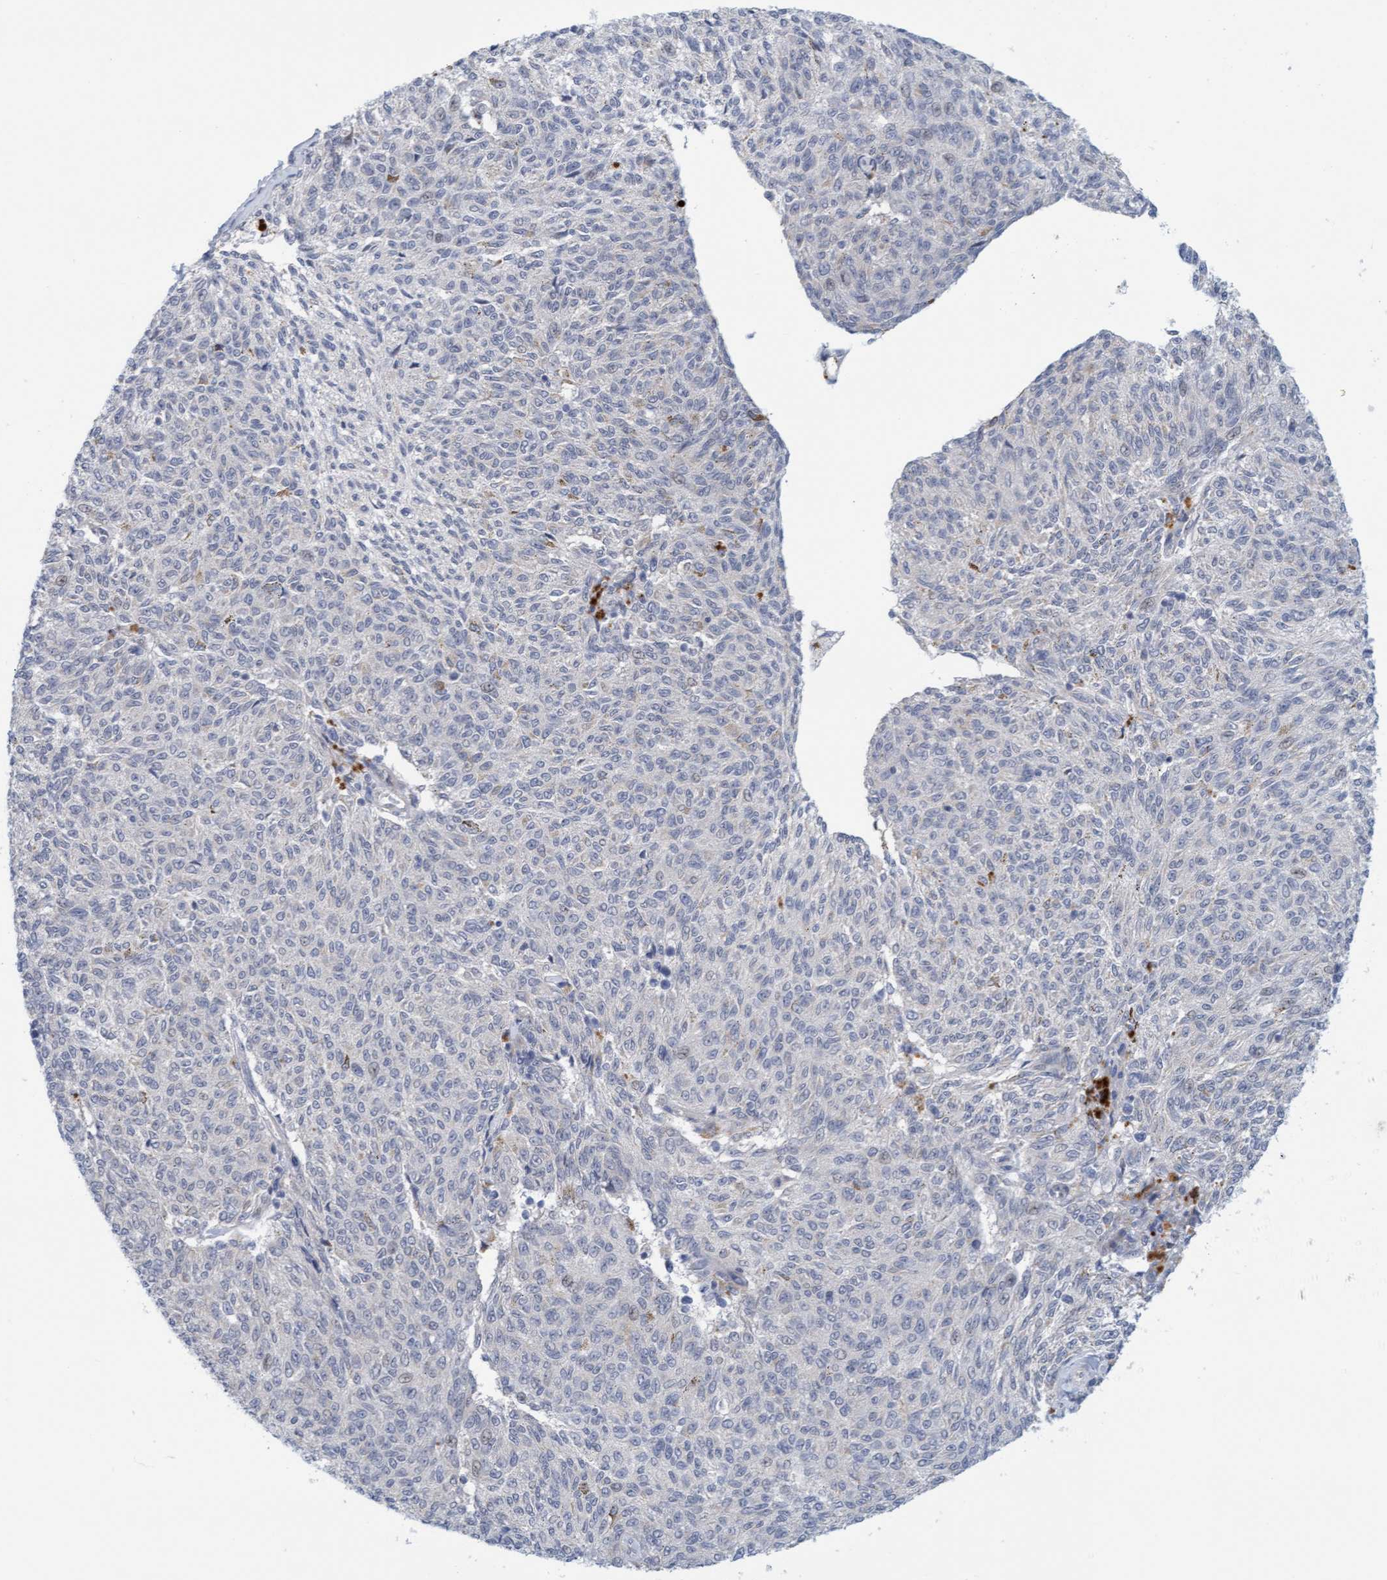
{"staining": {"intensity": "negative", "quantity": "none", "location": "none"}, "tissue": "melanoma", "cell_type": "Tumor cells", "image_type": "cancer", "snomed": [{"axis": "morphology", "description": "Malignant melanoma, NOS"}, {"axis": "topography", "description": "Skin"}], "caption": "Photomicrograph shows no significant protein expression in tumor cells of melanoma.", "gene": "ZC3H3", "patient": {"sex": "female", "age": 72}}